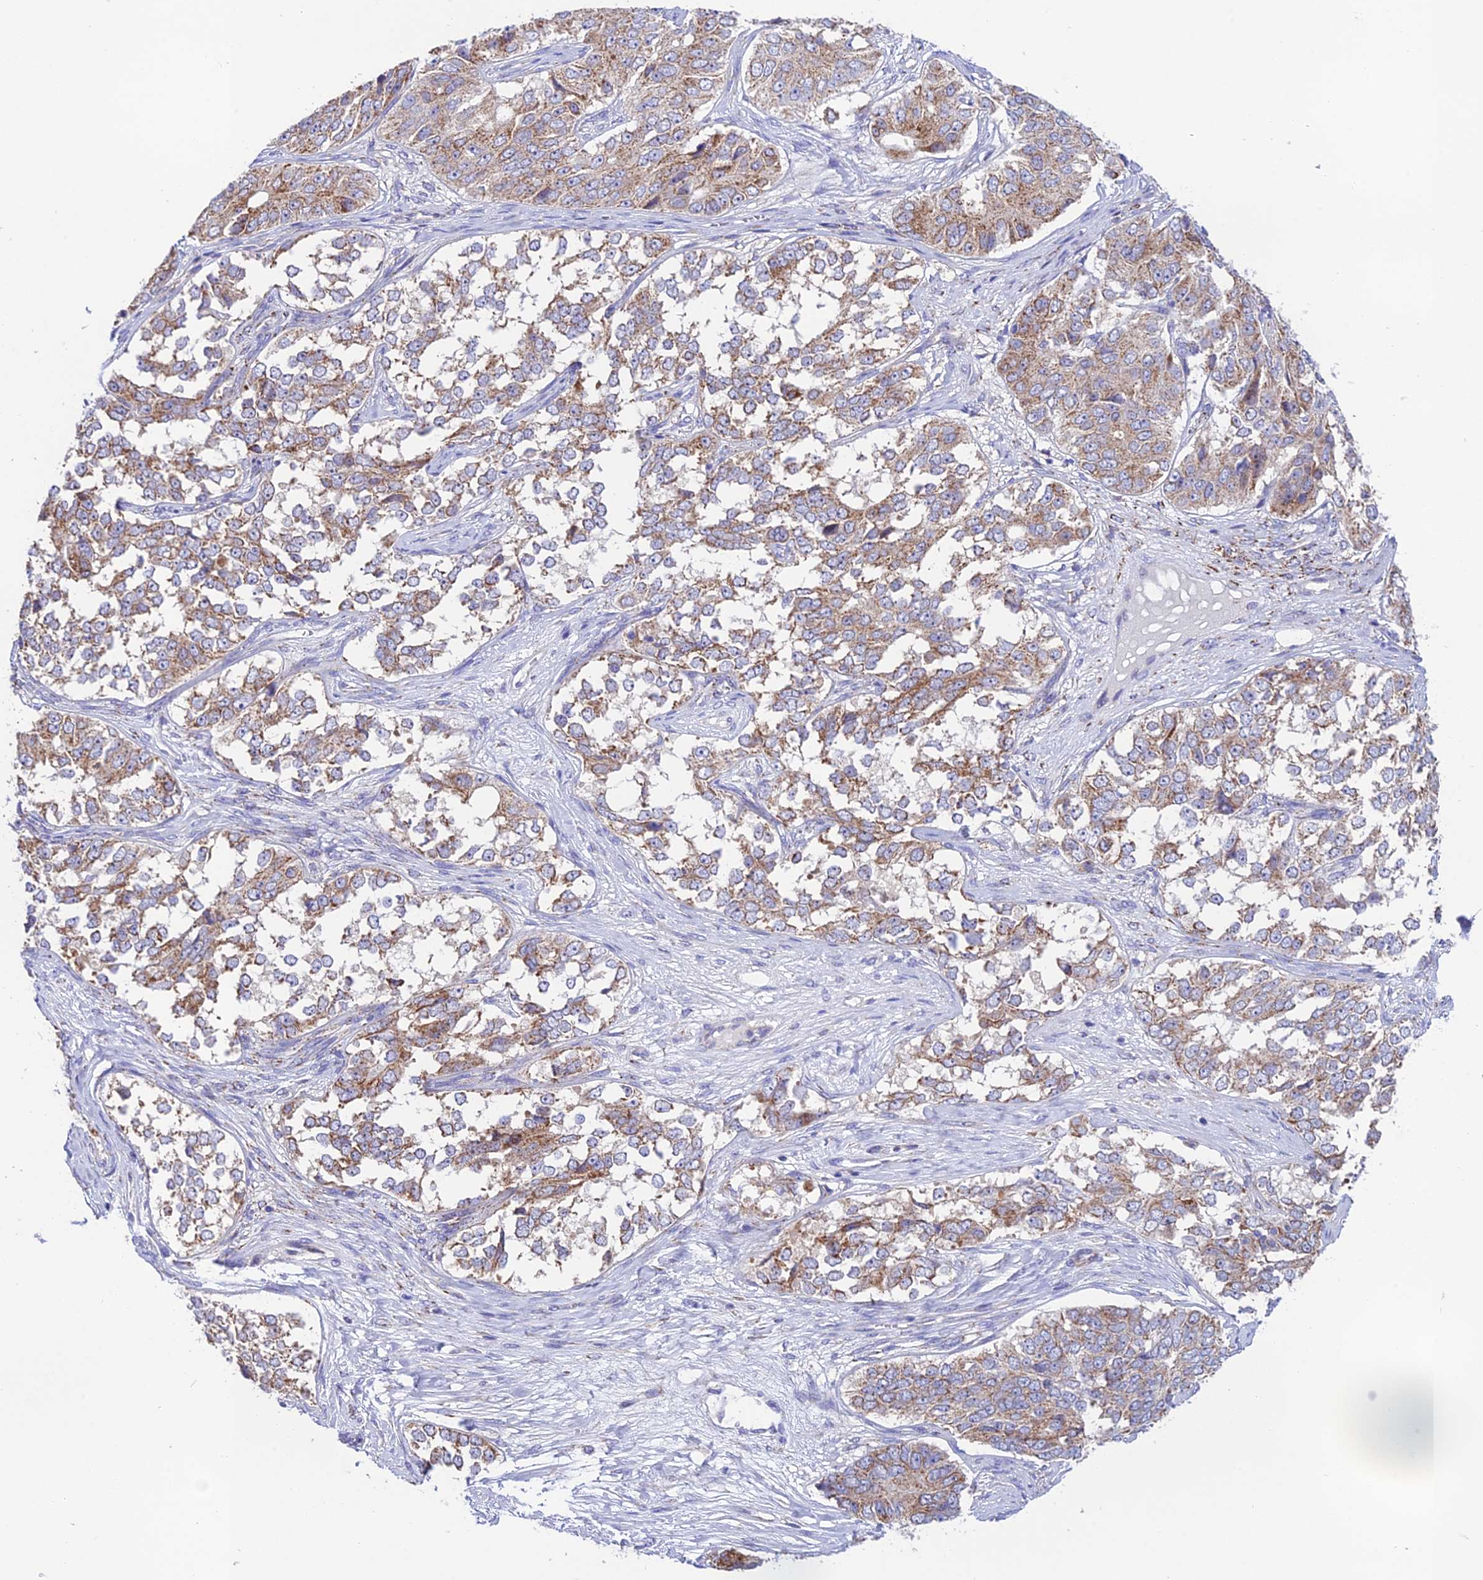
{"staining": {"intensity": "moderate", "quantity": ">75%", "location": "cytoplasmic/membranous"}, "tissue": "ovarian cancer", "cell_type": "Tumor cells", "image_type": "cancer", "snomed": [{"axis": "morphology", "description": "Carcinoma, endometroid"}, {"axis": "topography", "description": "Ovary"}], "caption": "Brown immunohistochemical staining in human ovarian endometroid carcinoma reveals moderate cytoplasmic/membranous expression in about >75% of tumor cells.", "gene": "HSDL2", "patient": {"sex": "female", "age": 51}}